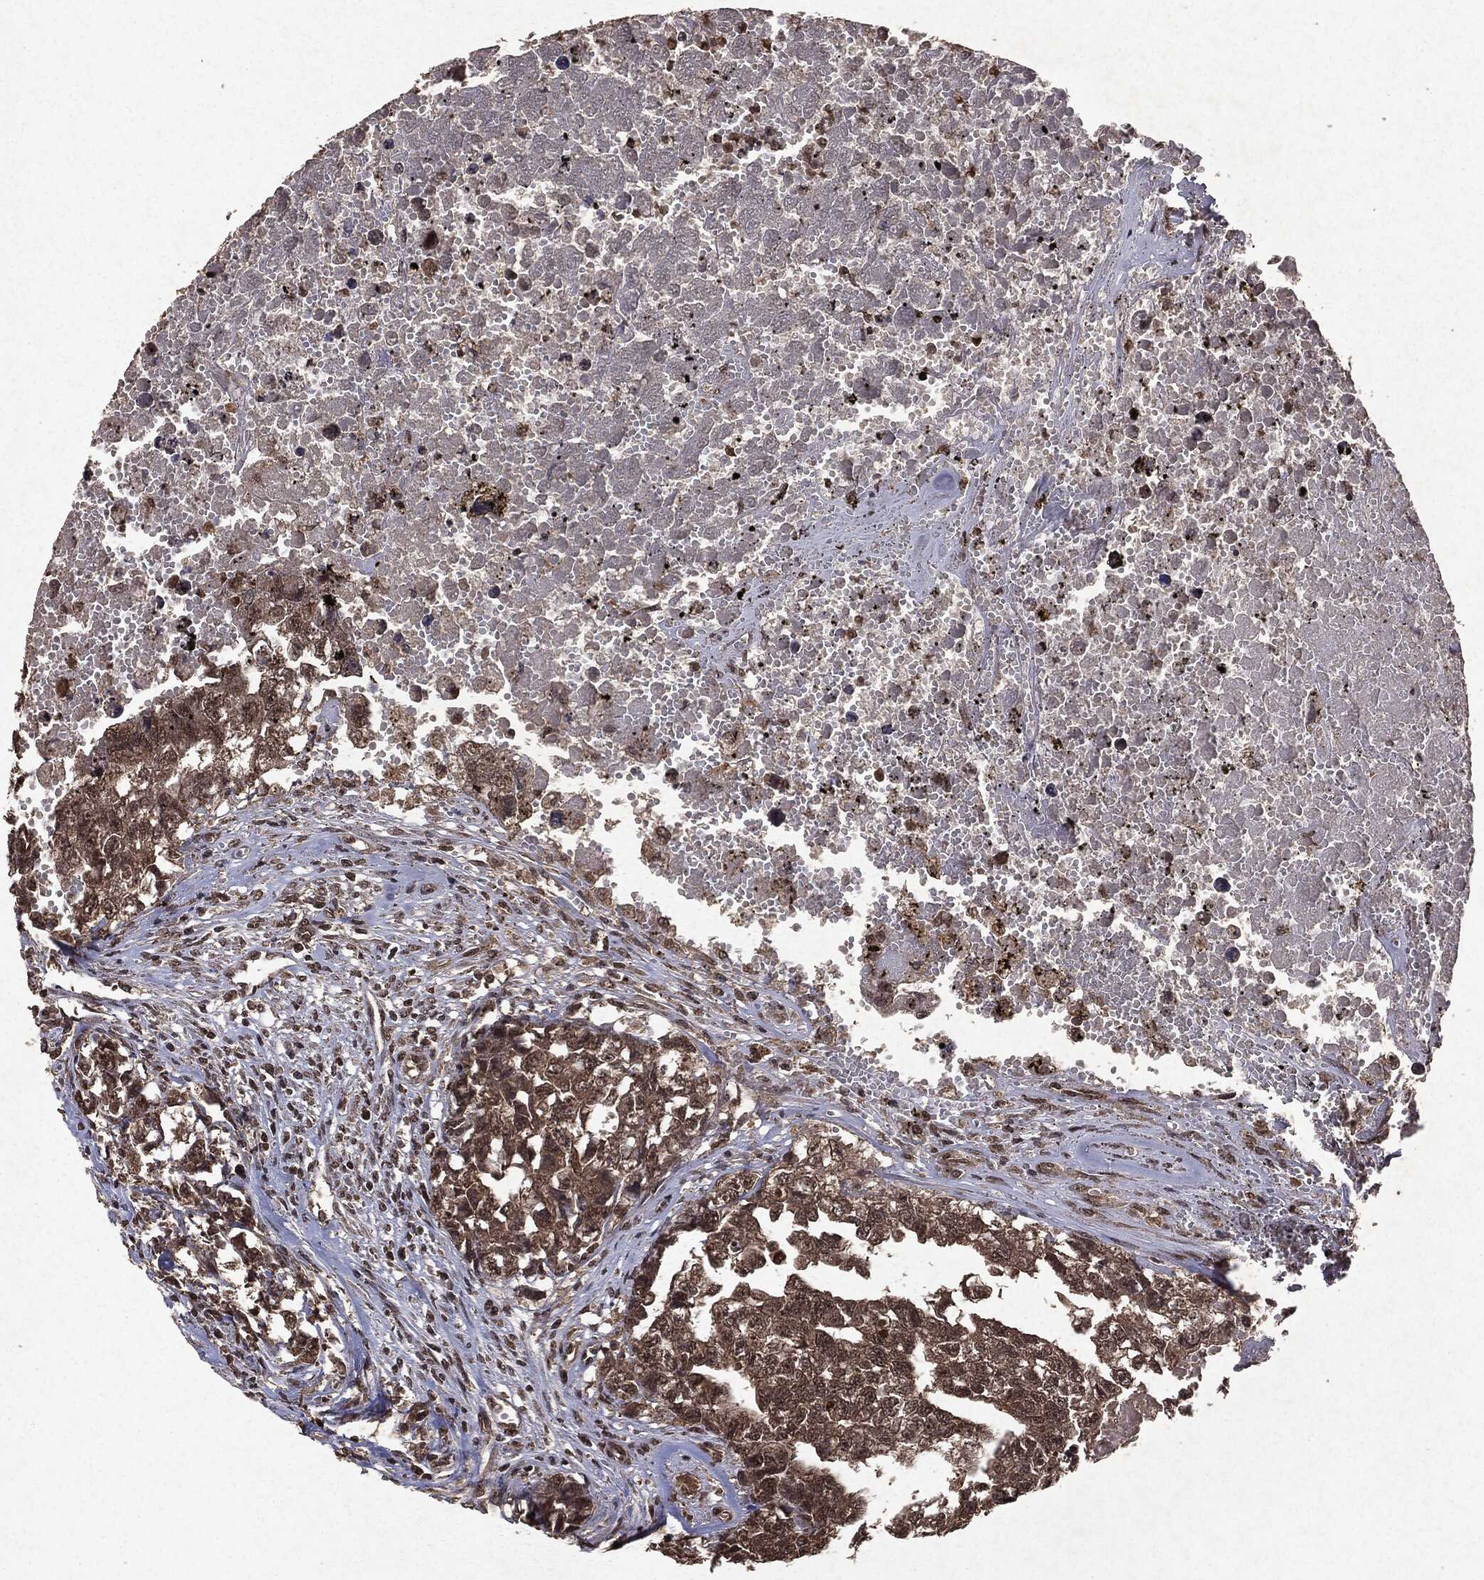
{"staining": {"intensity": "moderate", "quantity": ">75%", "location": "cytoplasmic/membranous"}, "tissue": "testis cancer", "cell_type": "Tumor cells", "image_type": "cancer", "snomed": [{"axis": "morphology", "description": "Seminoma, NOS"}, {"axis": "morphology", "description": "Carcinoma, Embryonal, NOS"}, {"axis": "topography", "description": "Testis"}], "caption": "Testis cancer (embryonal carcinoma) tissue reveals moderate cytoplasmic/membranous staining in approximately >75% of tumor cells, visualized by immunohistochemistry.", "gene": "PEBP1", "patient": {"sex": "male", "age": 22}}